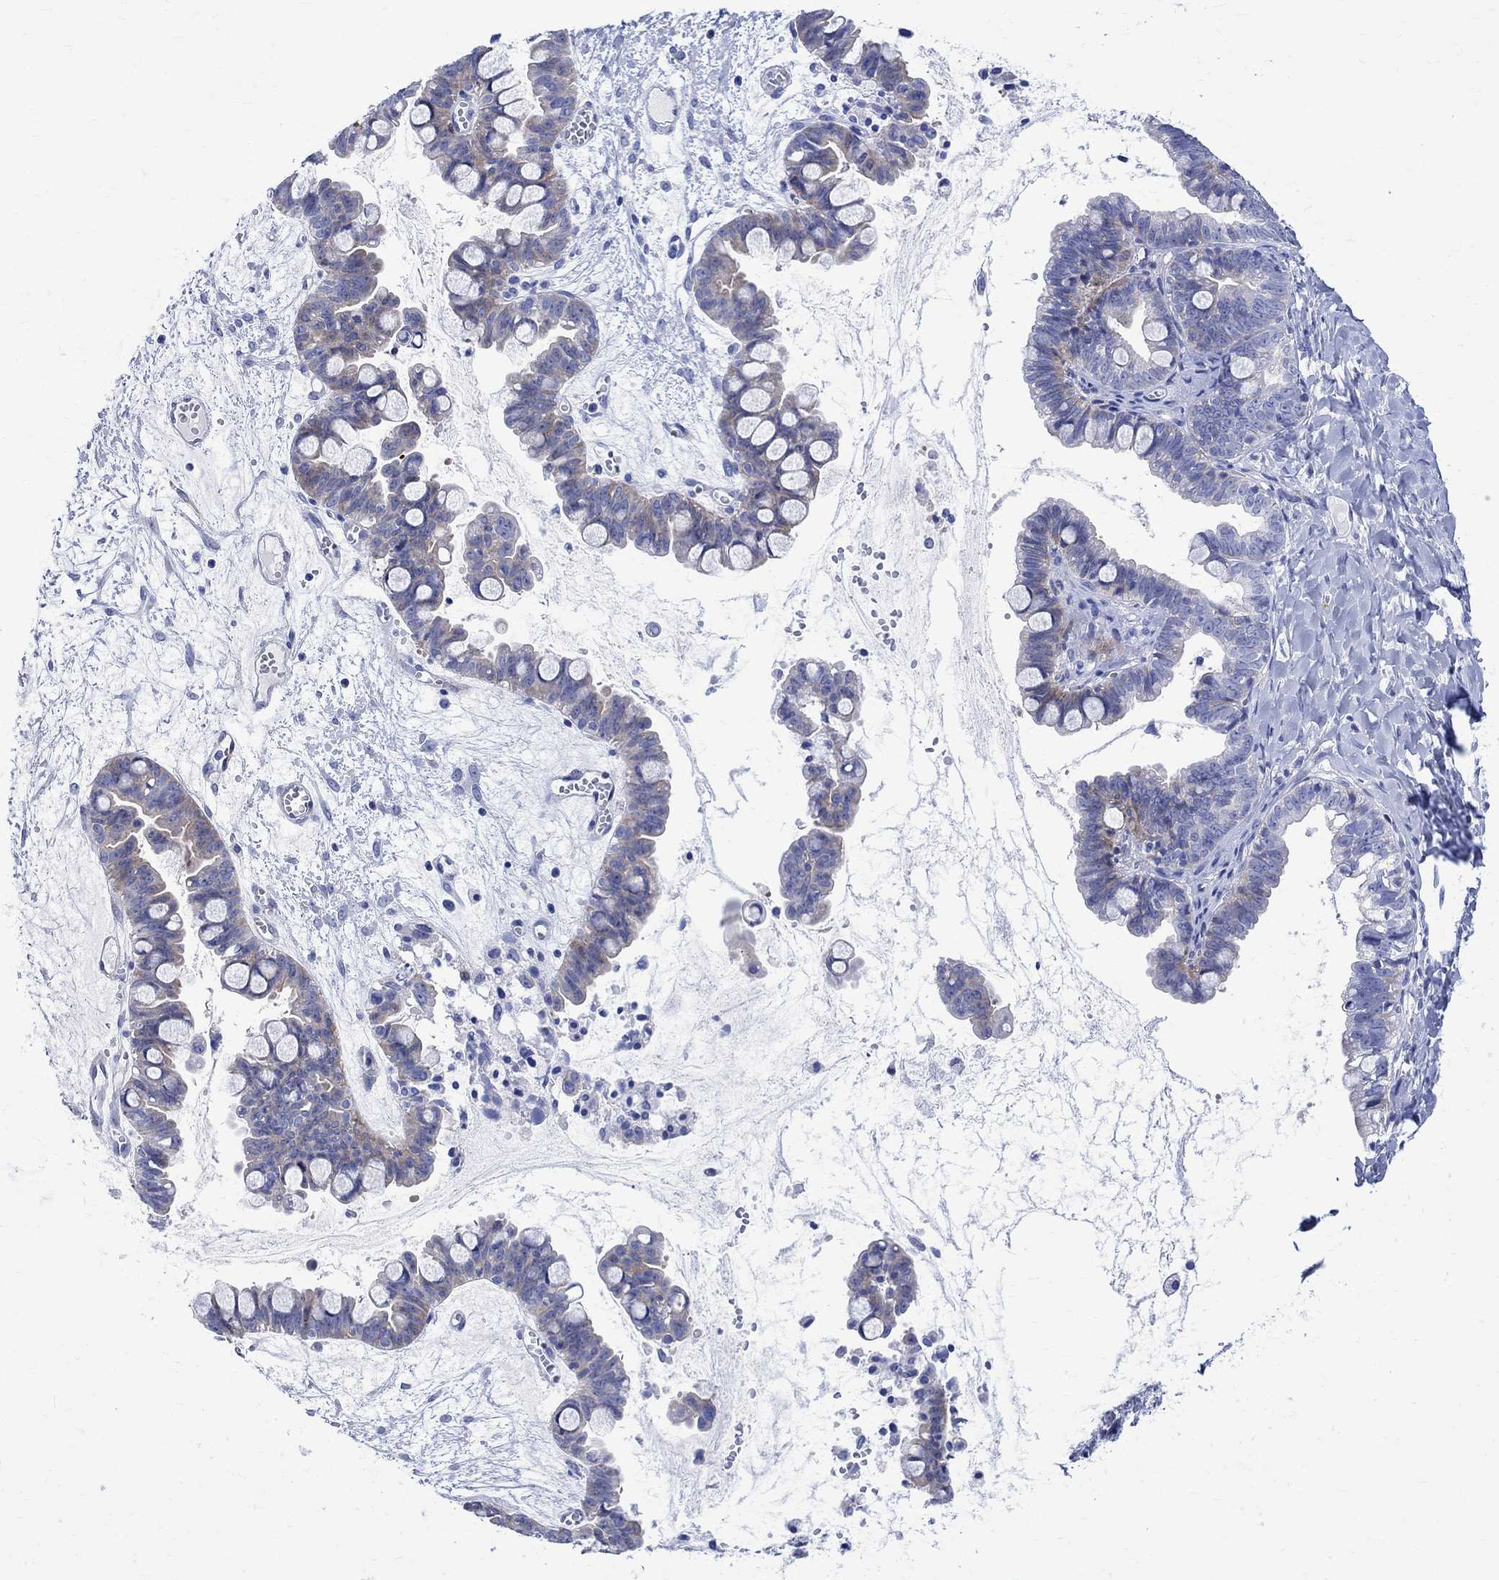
{"staining": {"intensity": "weak", "quantity": "25%-75%", "location": "cytoplasmic/membranous"}, "tissue": "ovarian cancer", "cell_type": "Tumor cells", "image_type": "cancer", "snomed": [{"axis": "morphology", "description": "Cystadenocarcinoma, mucinous, NOS"}, {"axis": "topography", "description": "Ovary"}], "caption": "About 25%-75% of tumor cells in mucinous cystadenocarcinoma (ovarian) demonstrate weak cytoplasmic/membranous protein positivity as visualized by brown immunohistochemical staining.", "gene": "PARVB", "patient": {"sex": "female", "age": 63}}